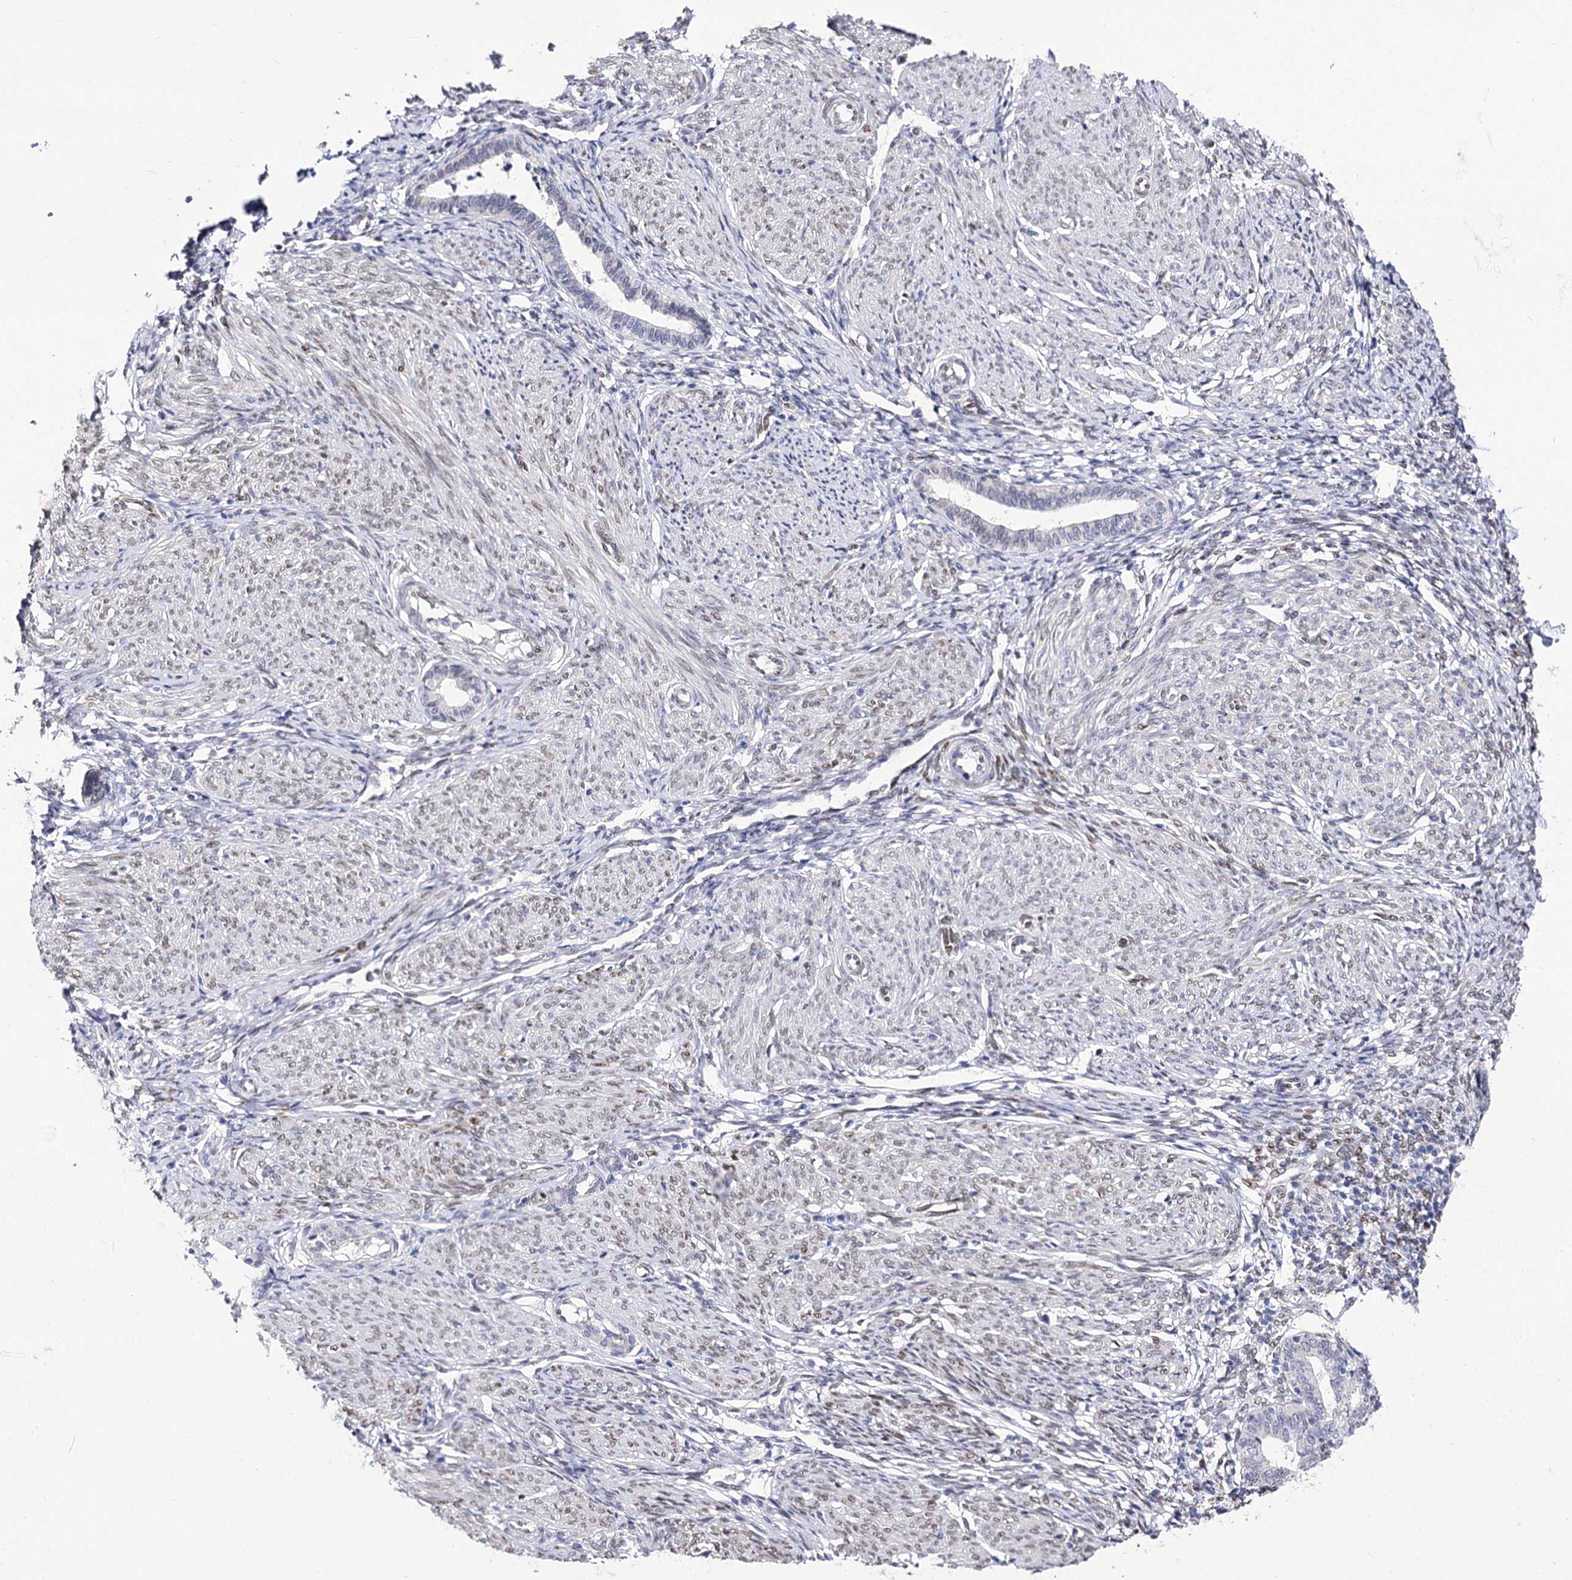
{"staining": {"intensity": "weak", "quantity": "<25%", "location": "nuclear"}, "tissue": "endometrium", "cell_type": "Cells in endometrial stroma", "image_type": "normal", "snomed": [{"axis": "morphology", "description": "Normal tissue, NOS"}, {"axis": "topography", "description": "Endometrium"}], "caption": "This micrograph is of benign endometrium stained with IHC to label a protein in brown with the nuclei are counter-stained blue. There is no expression in cells in endometrial stroma.", "gene": "TMEM201", "patient": {"sex": "female", "age": 72}}